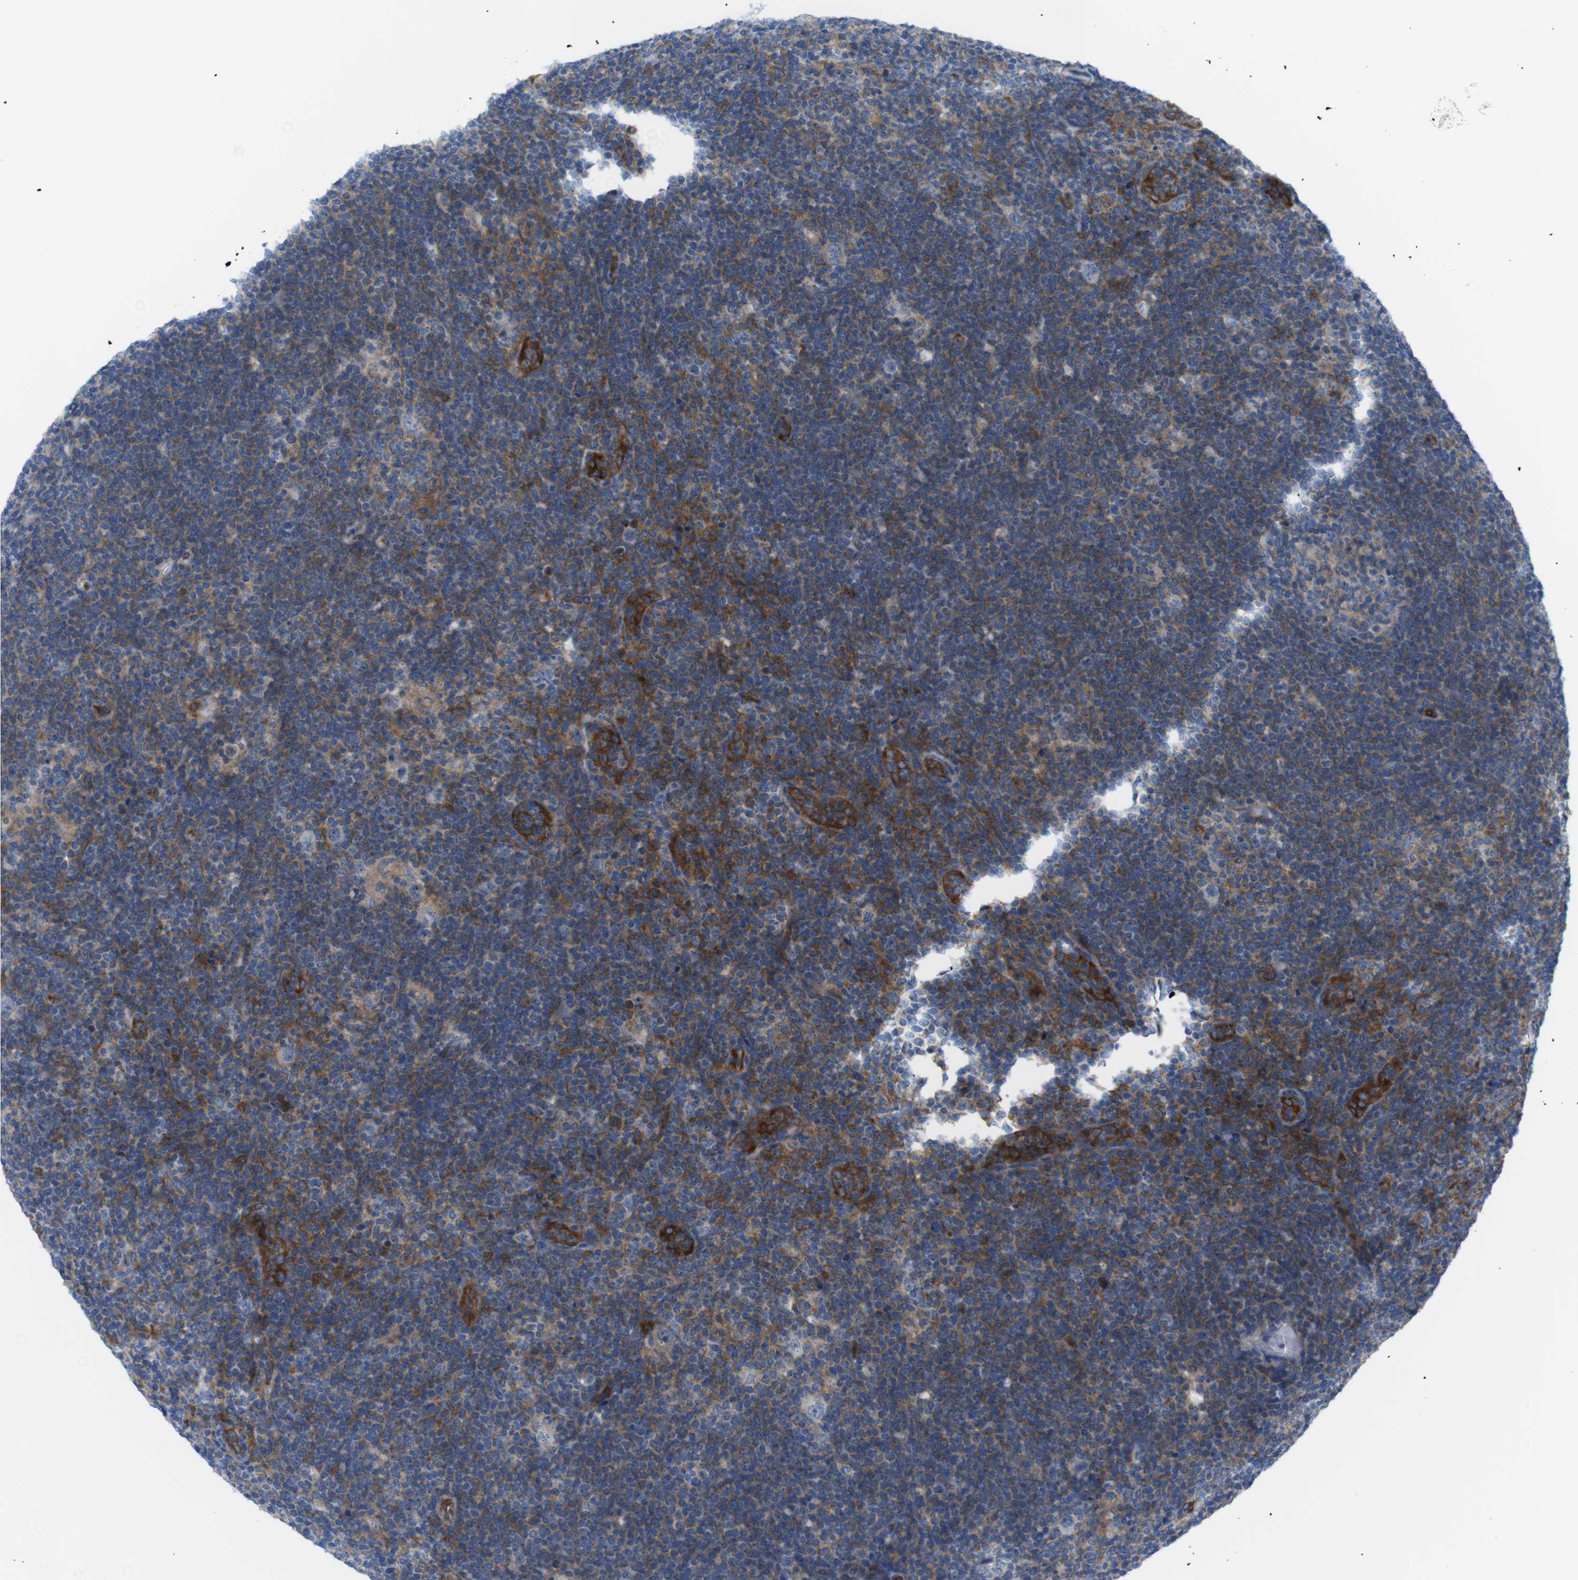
{"staining": {"intensity": "weak", "quantity": "<25%", "location": "cytoplasmic/membranous"}, "tissue": "lymphoma", "cell_type": "Tumor cells", "image_type": "cancer", "snomed": [{"axis": "morphology", "description": "Hodgkin's disease, NOS"}, {"axis": "topography", "description": "Lymph node"}], "caption": "Tumor cells show no significant protein expression in Hodgkin's disease.", "gene": "DIAPH2", "patient": {"sex": "female", "age": 57}}